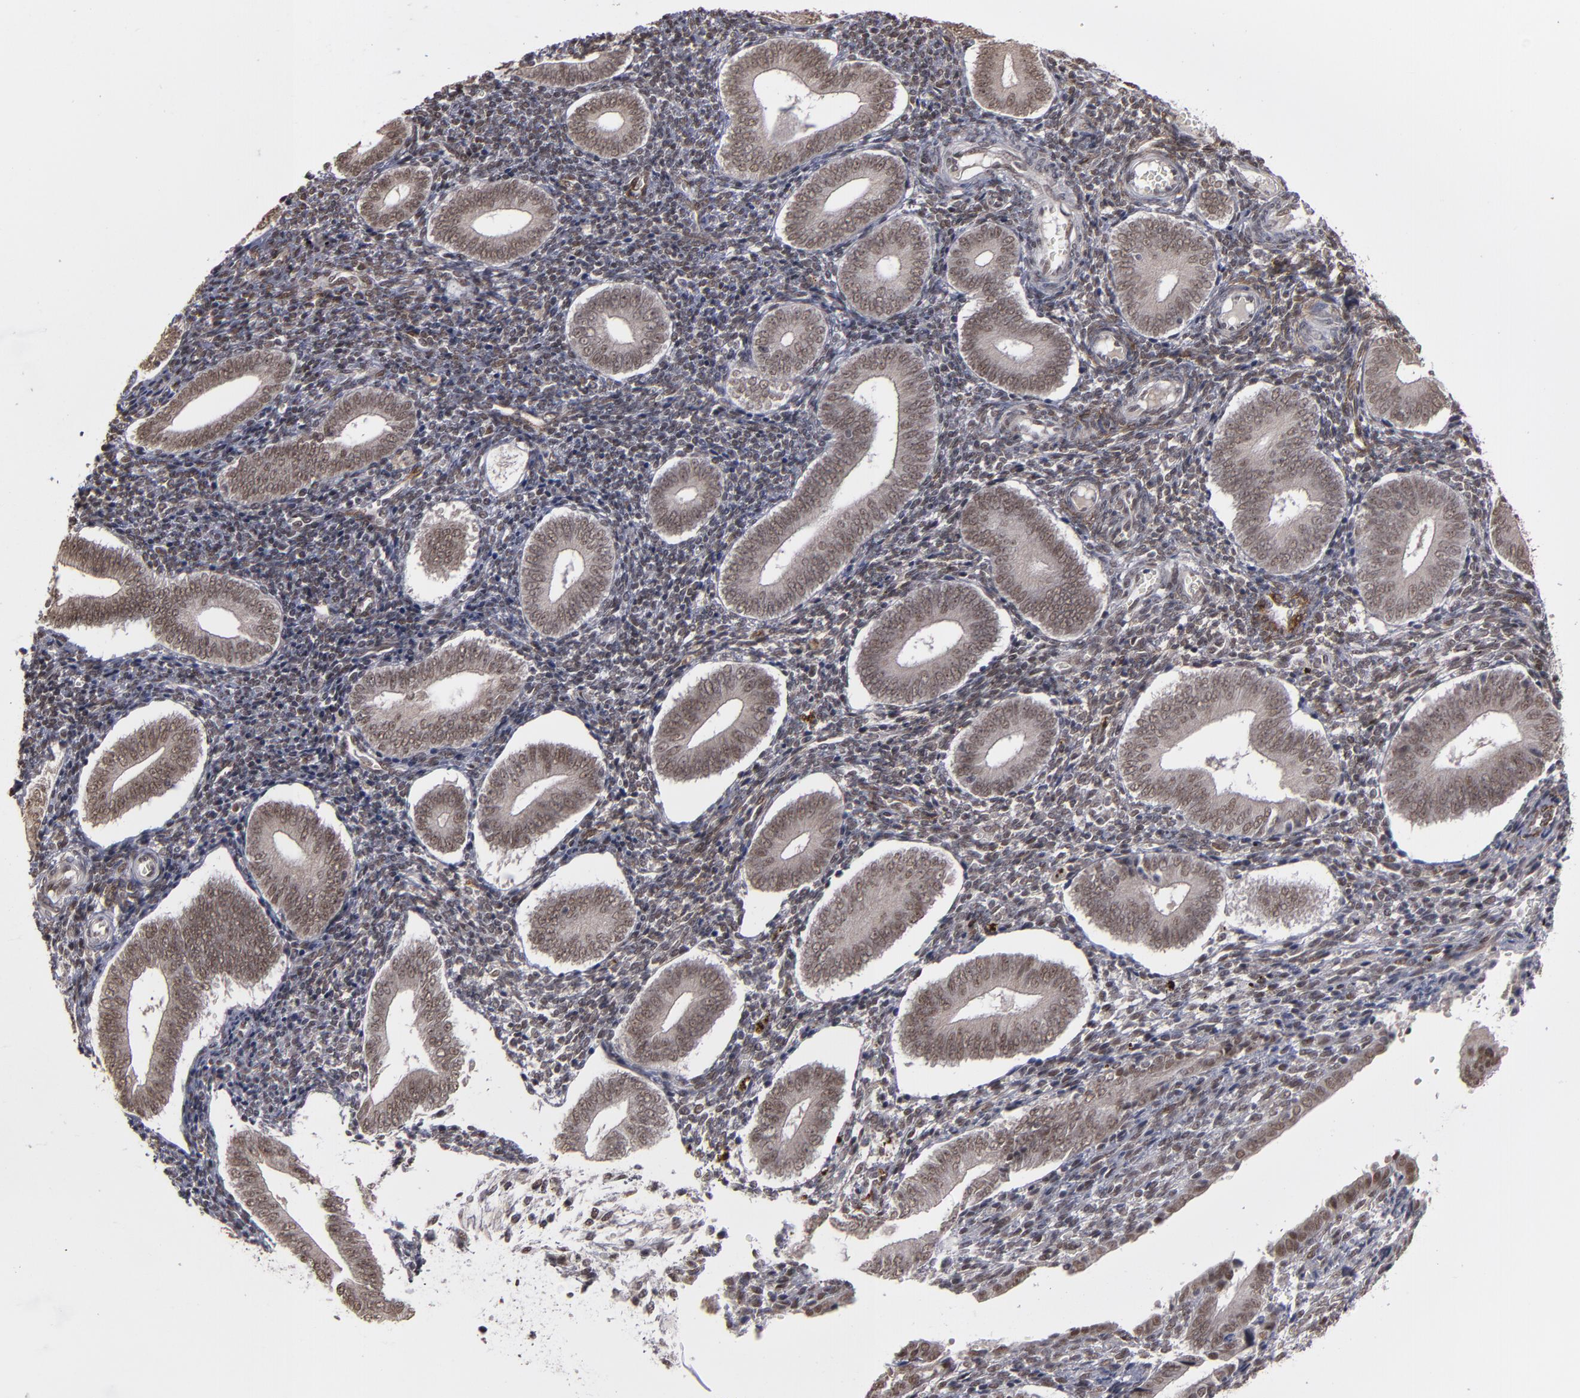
{"staining": {"intensity": "weak", "quantity": "25%-75%", "location": "nuclear"}, "tissue": "endometrium", "cell_type": "Cells in endometrial stroma", "image_type": "normal", "snomed": [{"axis": "morphology", "description": "Normal tissue, NOS"}, {"axis": "topography", "description": "Uterus"}, {"axis": "topography", "description": "Endometrium"}], "caption": "The image shows a brown stain indicating the presence of a protein in the nuclear of cells in endometrial stroma in endometrium. Immunohistochemistry stains the protein in brown and the nuclei are stained blue.", "gene": "ZNF75A", "patient": {"sex": "female", "age": 33}}